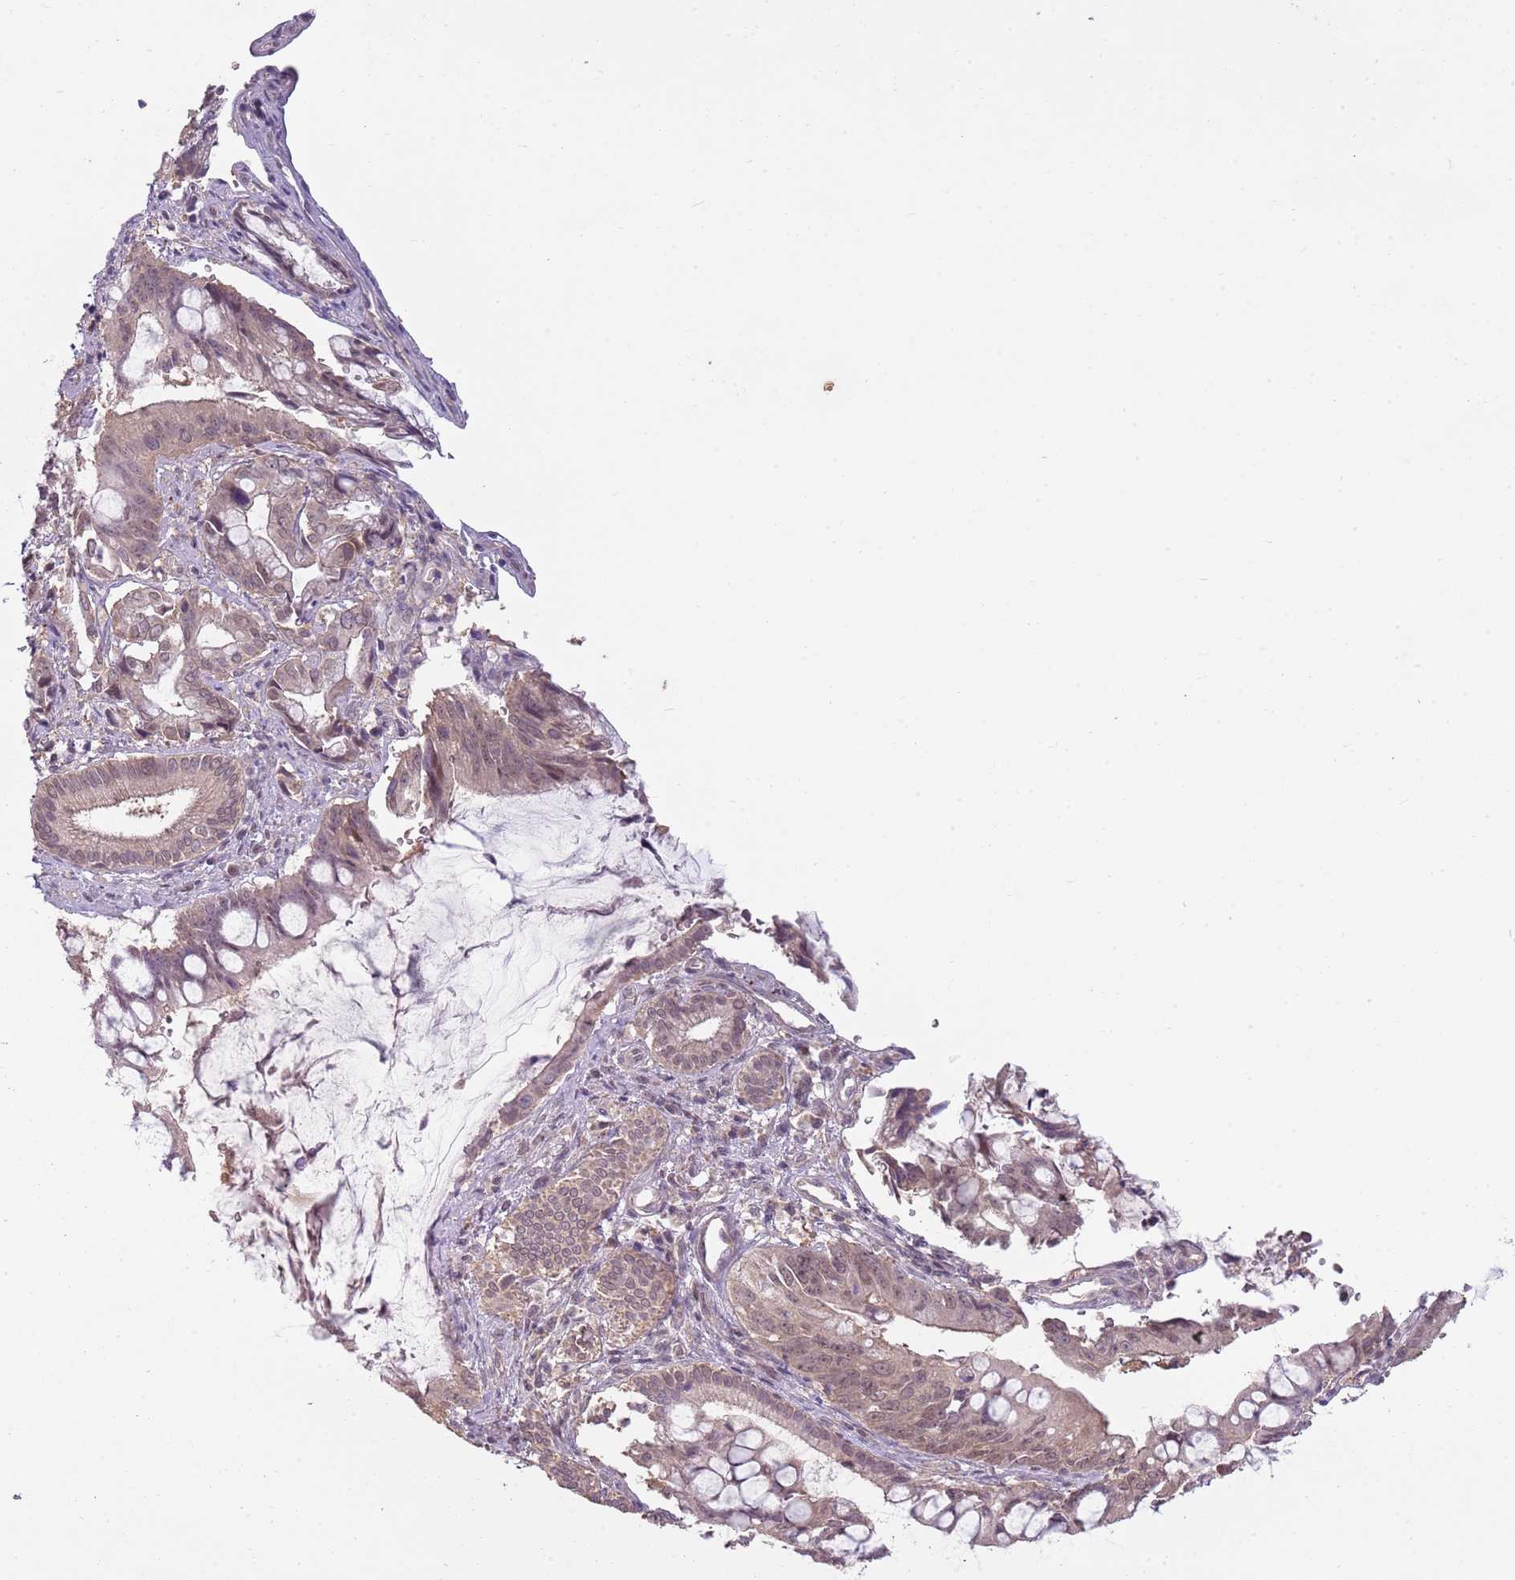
{"staining": {"intensity": "weak", "quantity": "25%-75%", "location": "nuclear"}, "tissue": "pancreatic cancer", "cell_type": "Tumor cells", "image_type": "cancer", "snomed": [{"axis": "morphology", "description": "Adenocarcinoma, NOS"}, {"axis": "topography", "description": "Pancreas"}], "caption": "High-magnification brightfield microscopy of pancreatic adenocarcinoma stained with DAB (brown) and counterstained with hematoxylin (blue). tumor cells exhibit weak nuclear staining is present in about25%-75% of cells.", "gene": "TEKT4", "patient": {"sex": "male", "age": 68}}